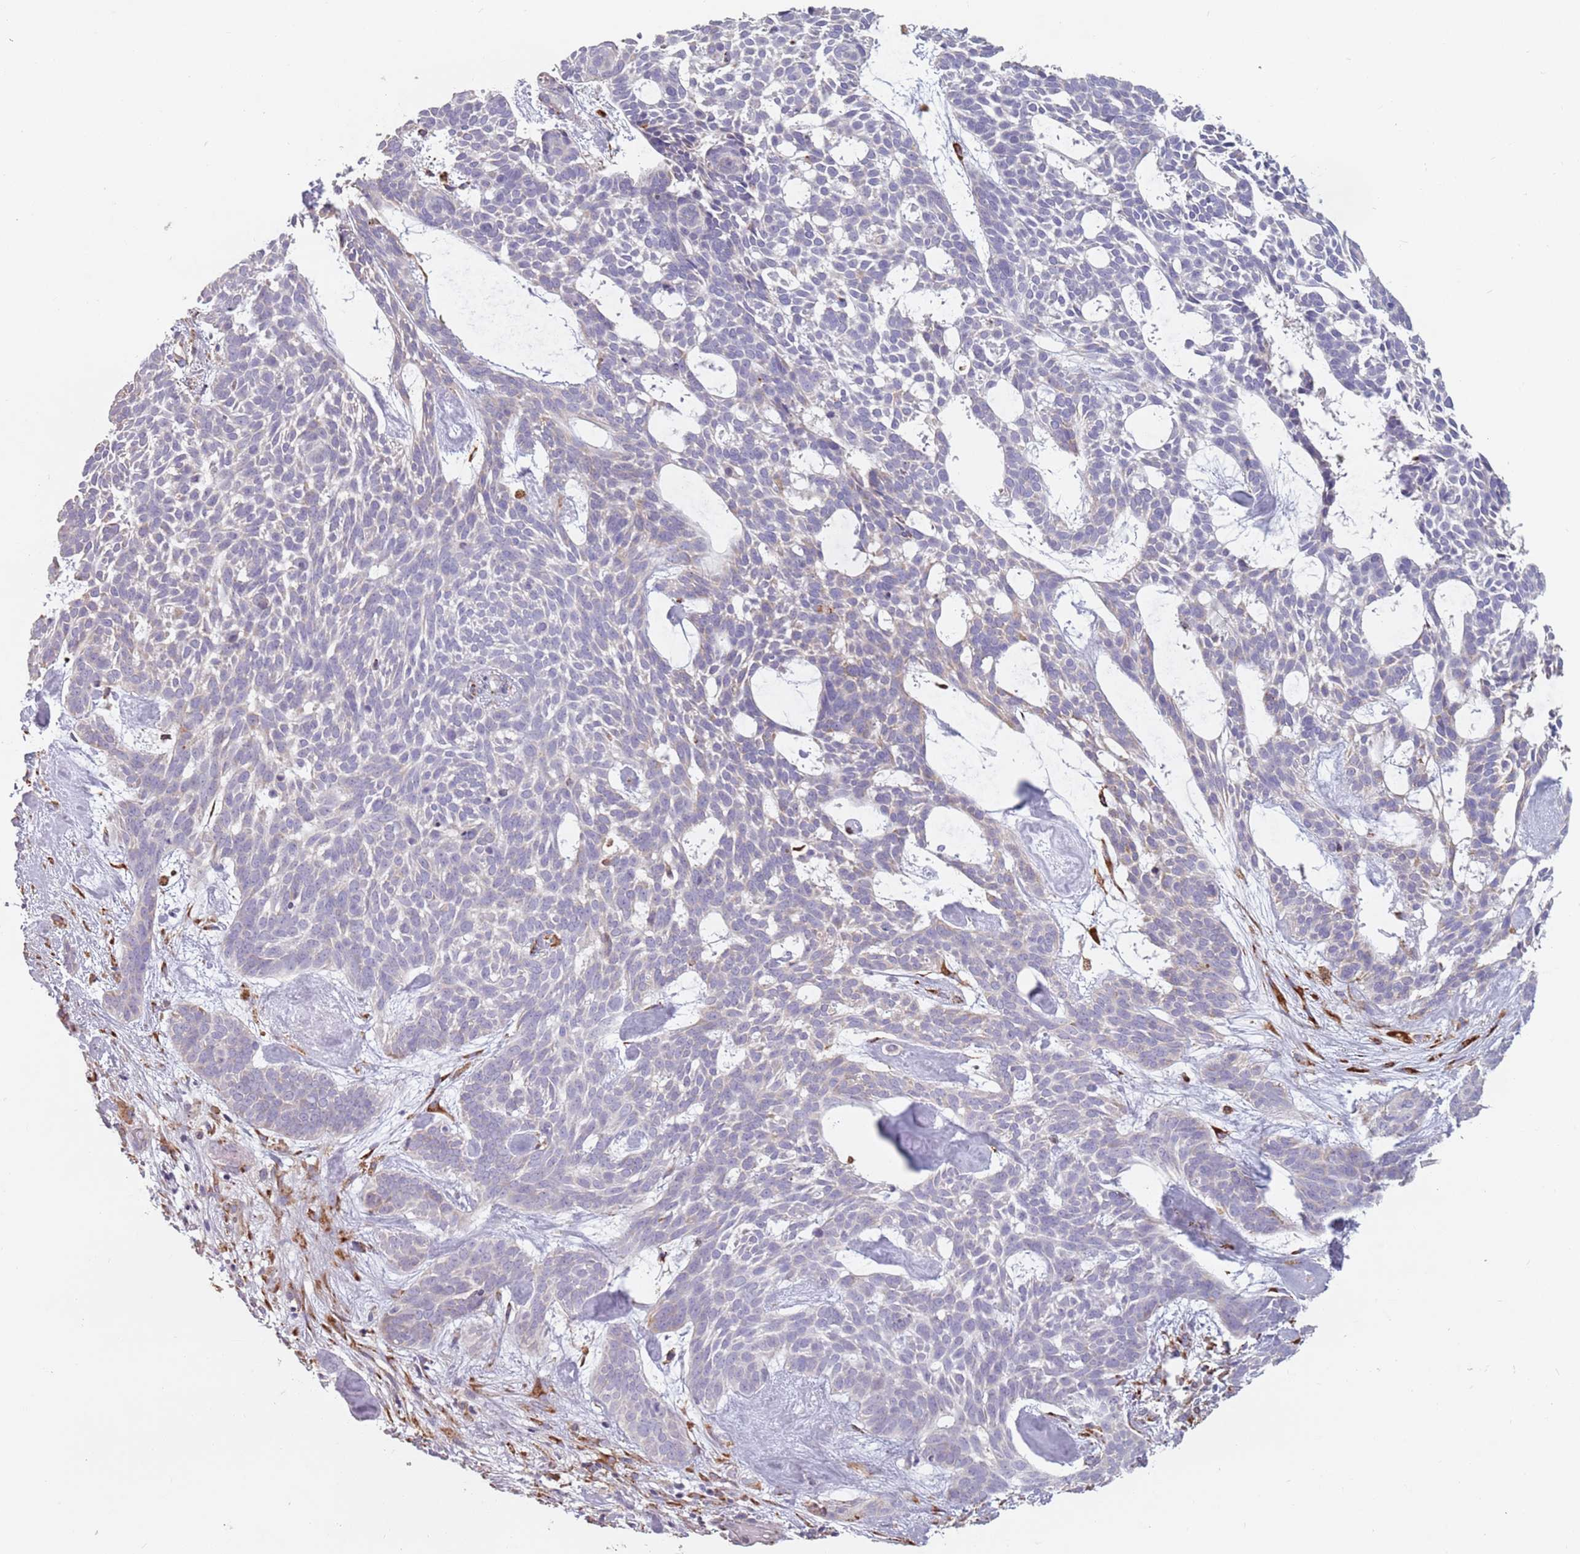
{"staining": {"intensity": "negative", "quantity": "none", "location": "none"}, "tissue": "skin cancer", "cell_type": "Tumor cells", "image_type": "cancer", "snomed": [{"axis": "morphology", "description": "Basal cell carcinoma"}, {"axis": "topography", "description": "Skin"}], "caption": "A photomicrograph of skin cancer (basal cell carcinoma) stained for a protein exhibits no brown staining in tumor cells.", "gene": "RPS9", "patient": {"sex": "male", "age": 61}}